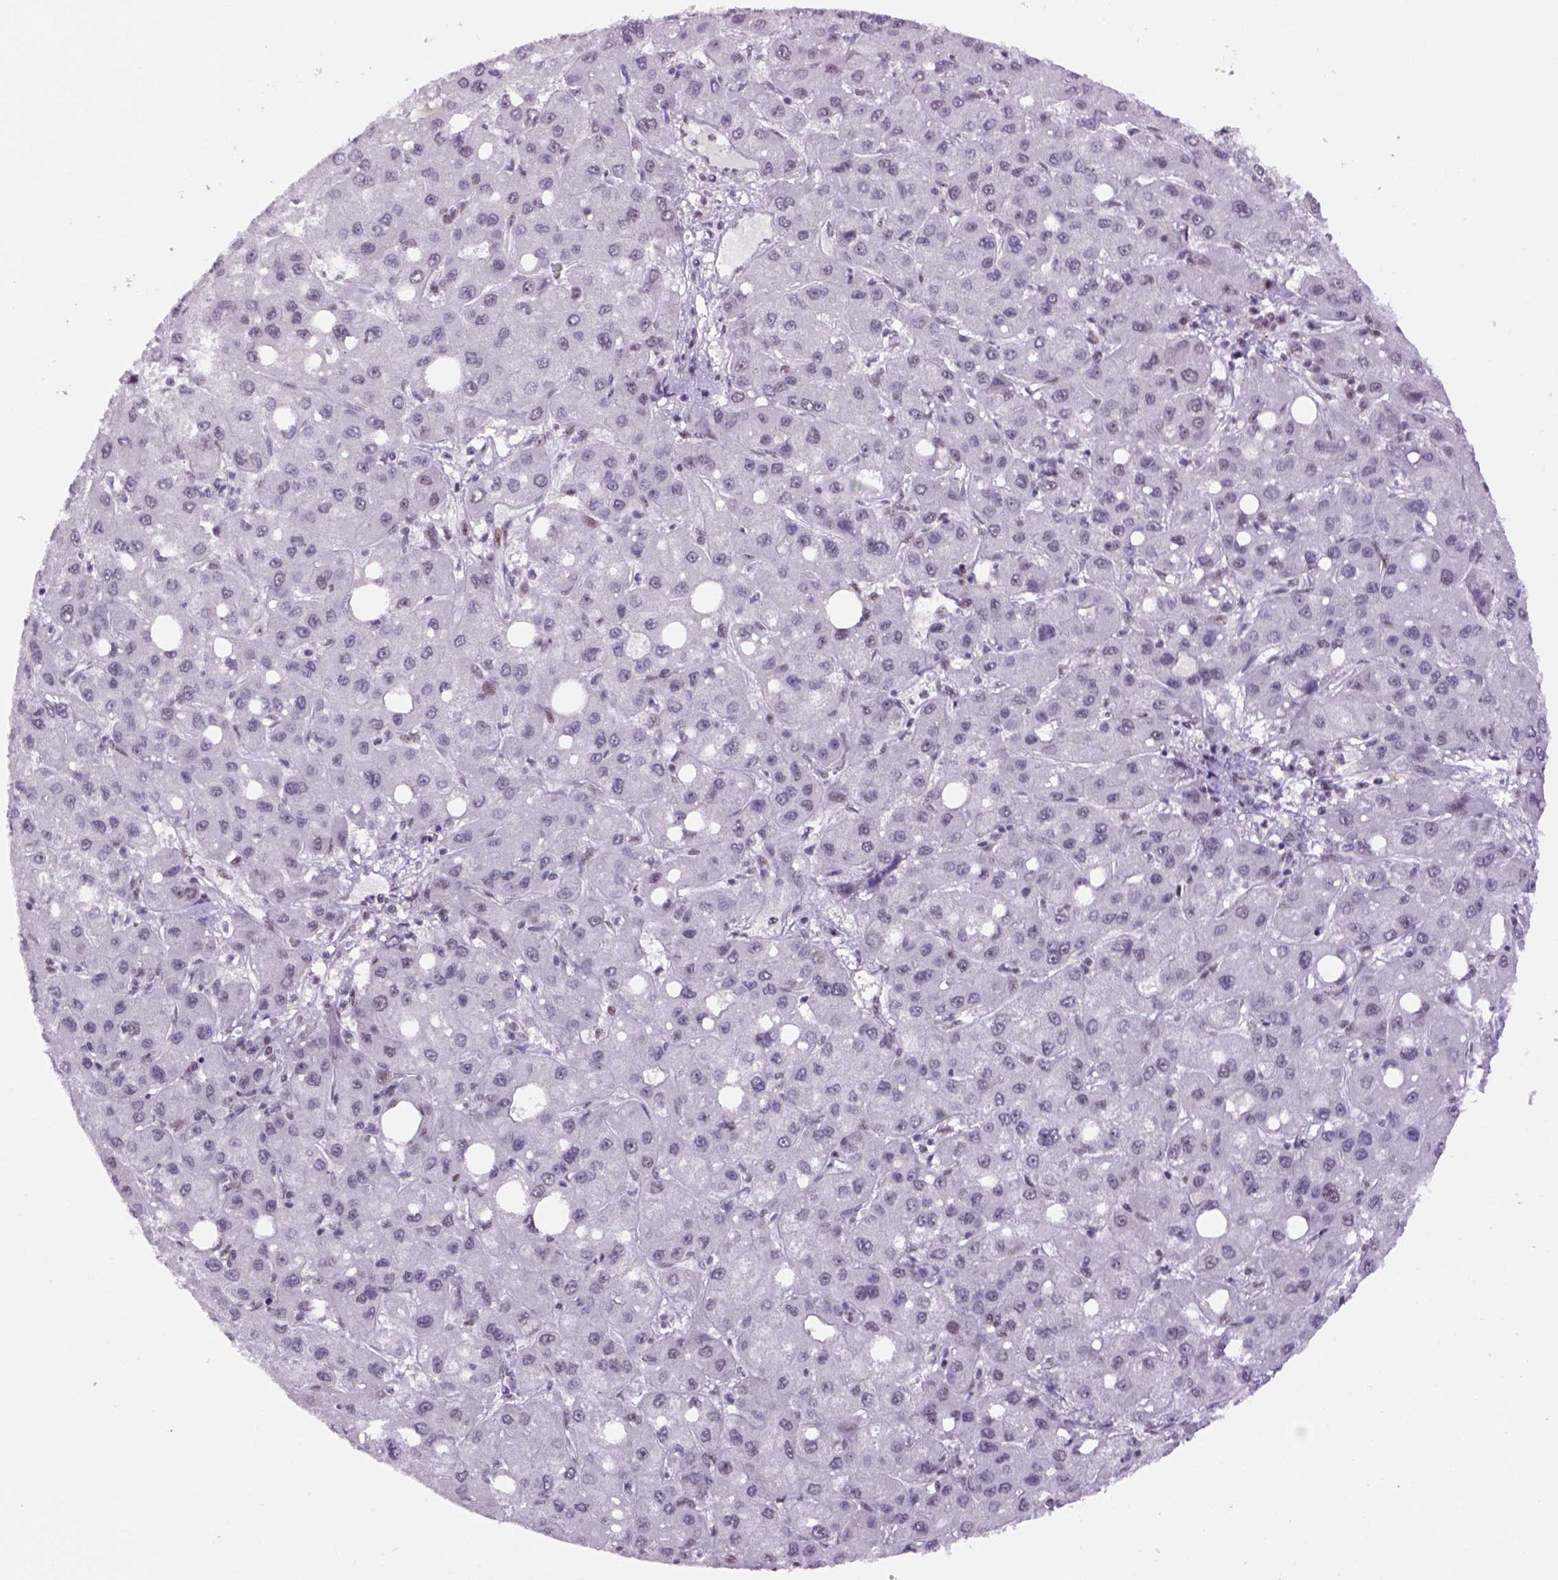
{"staining": {"intensity": "negative", "quantity": "none", "location": "none"}, "tissue": "liver cancer", "cell_type": "Tumor cells", "image_type": "cancer", "snomed": [{"axis": "morphology", "description": "Carcinoma, Hepatocellular, NOS"}, {"axis": "topography", "description": "Liver"}], "caption": "Immunohistochemical staining of human liver hepatocellular carcinoma shows no significant expression in tumor cells.", "gene": "TBPL1", "patient": {"sex": "male", "age": 73}}